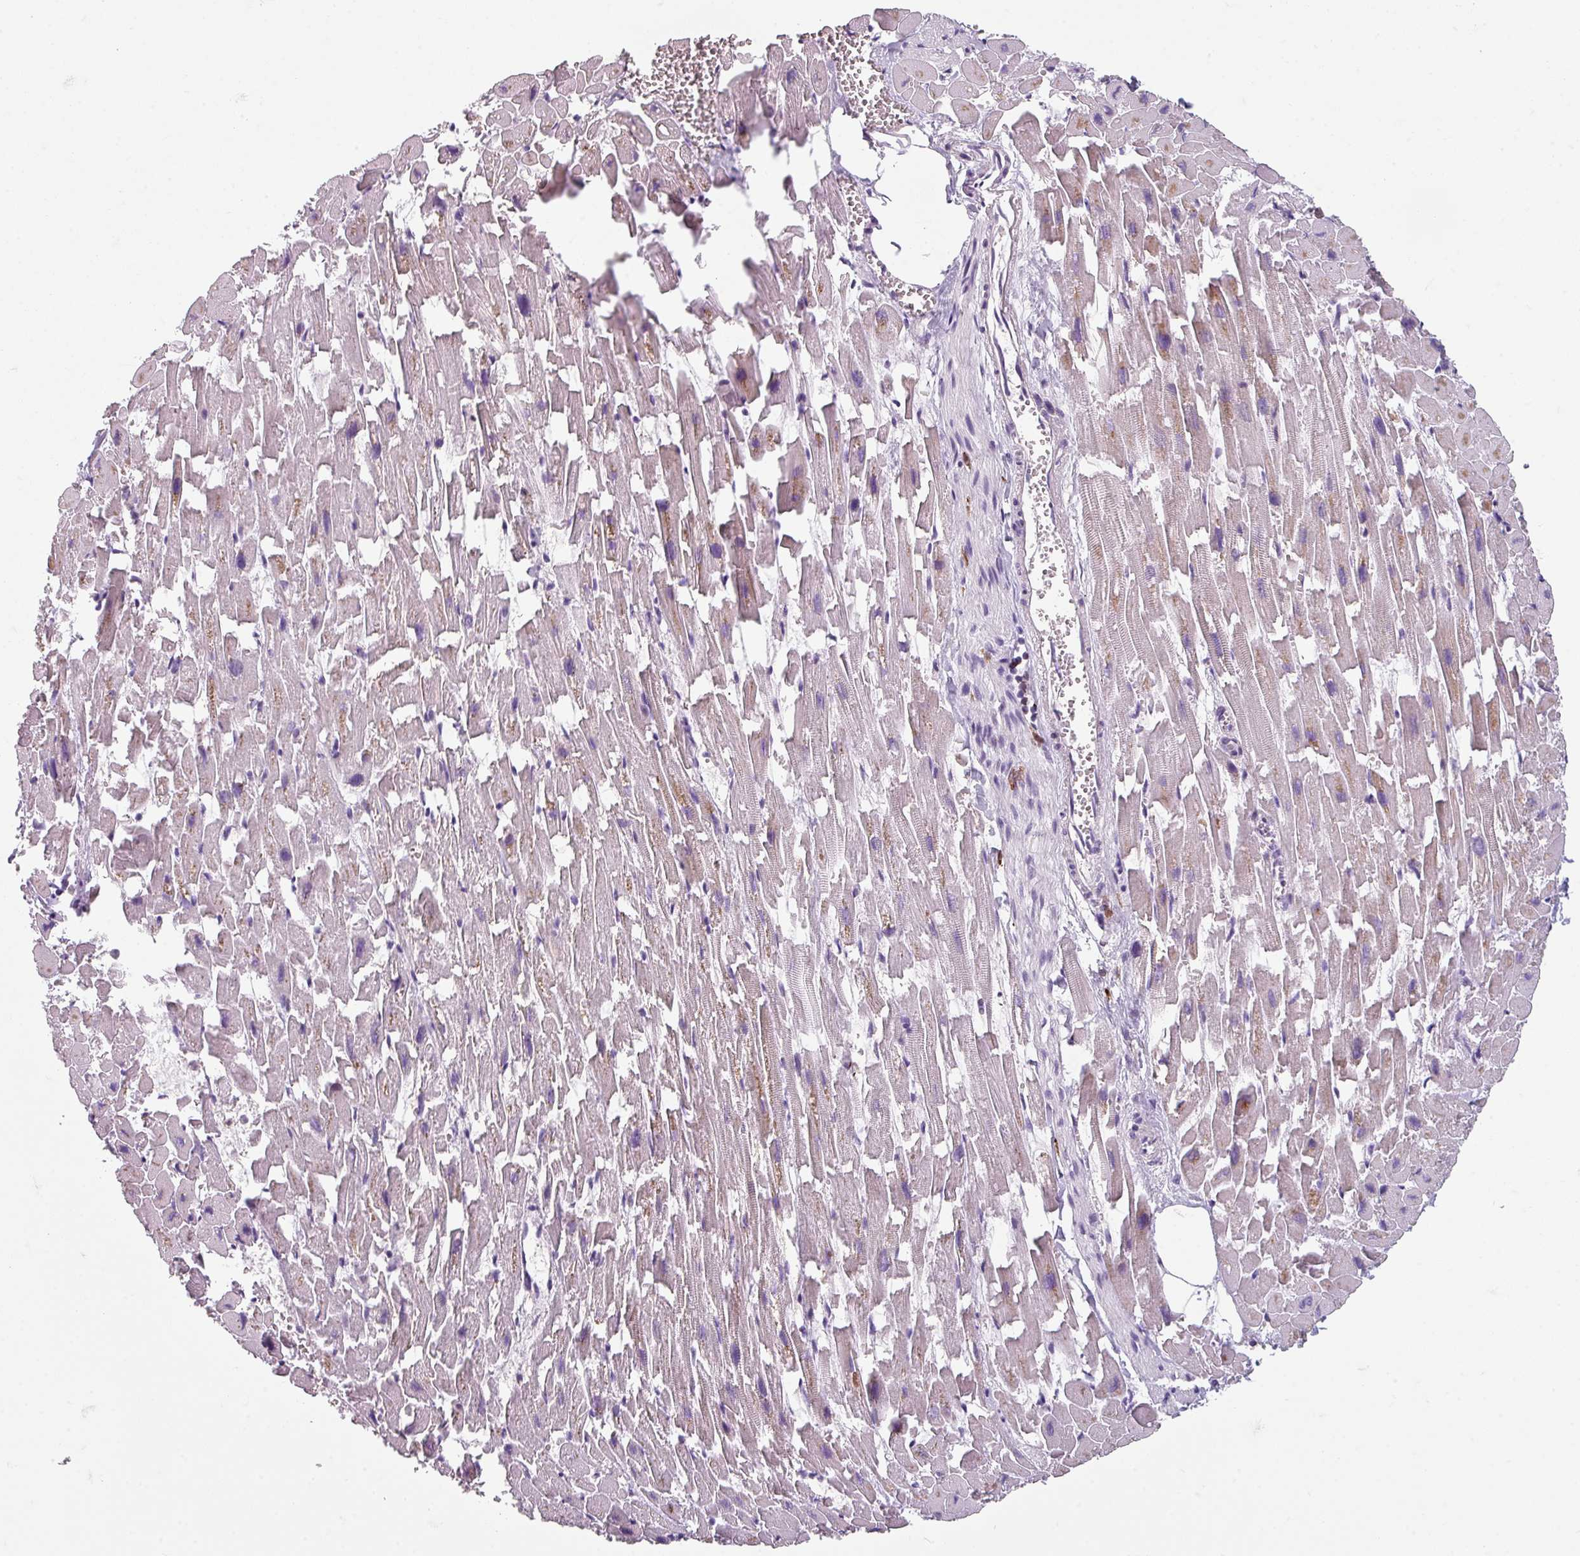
{"staining": {"intensity": "negative", "quantity": "none", "location": "none"}, "tissue": "heart muscle", "cell_type": "Cardiomyocytes", "image_type": "normal", "snomed": [{"axis": "morphology", "description": "Normal tissue, NOS"}, {"axis": "topography", "description": "Heart"}], "caption": "Immunohistochemistry (IHC) of unremarkable human heart muscle shows no expression in cardiomyocytes.", "gene": "NEDD9", "patient": {"sex": "female", "age": 64}}